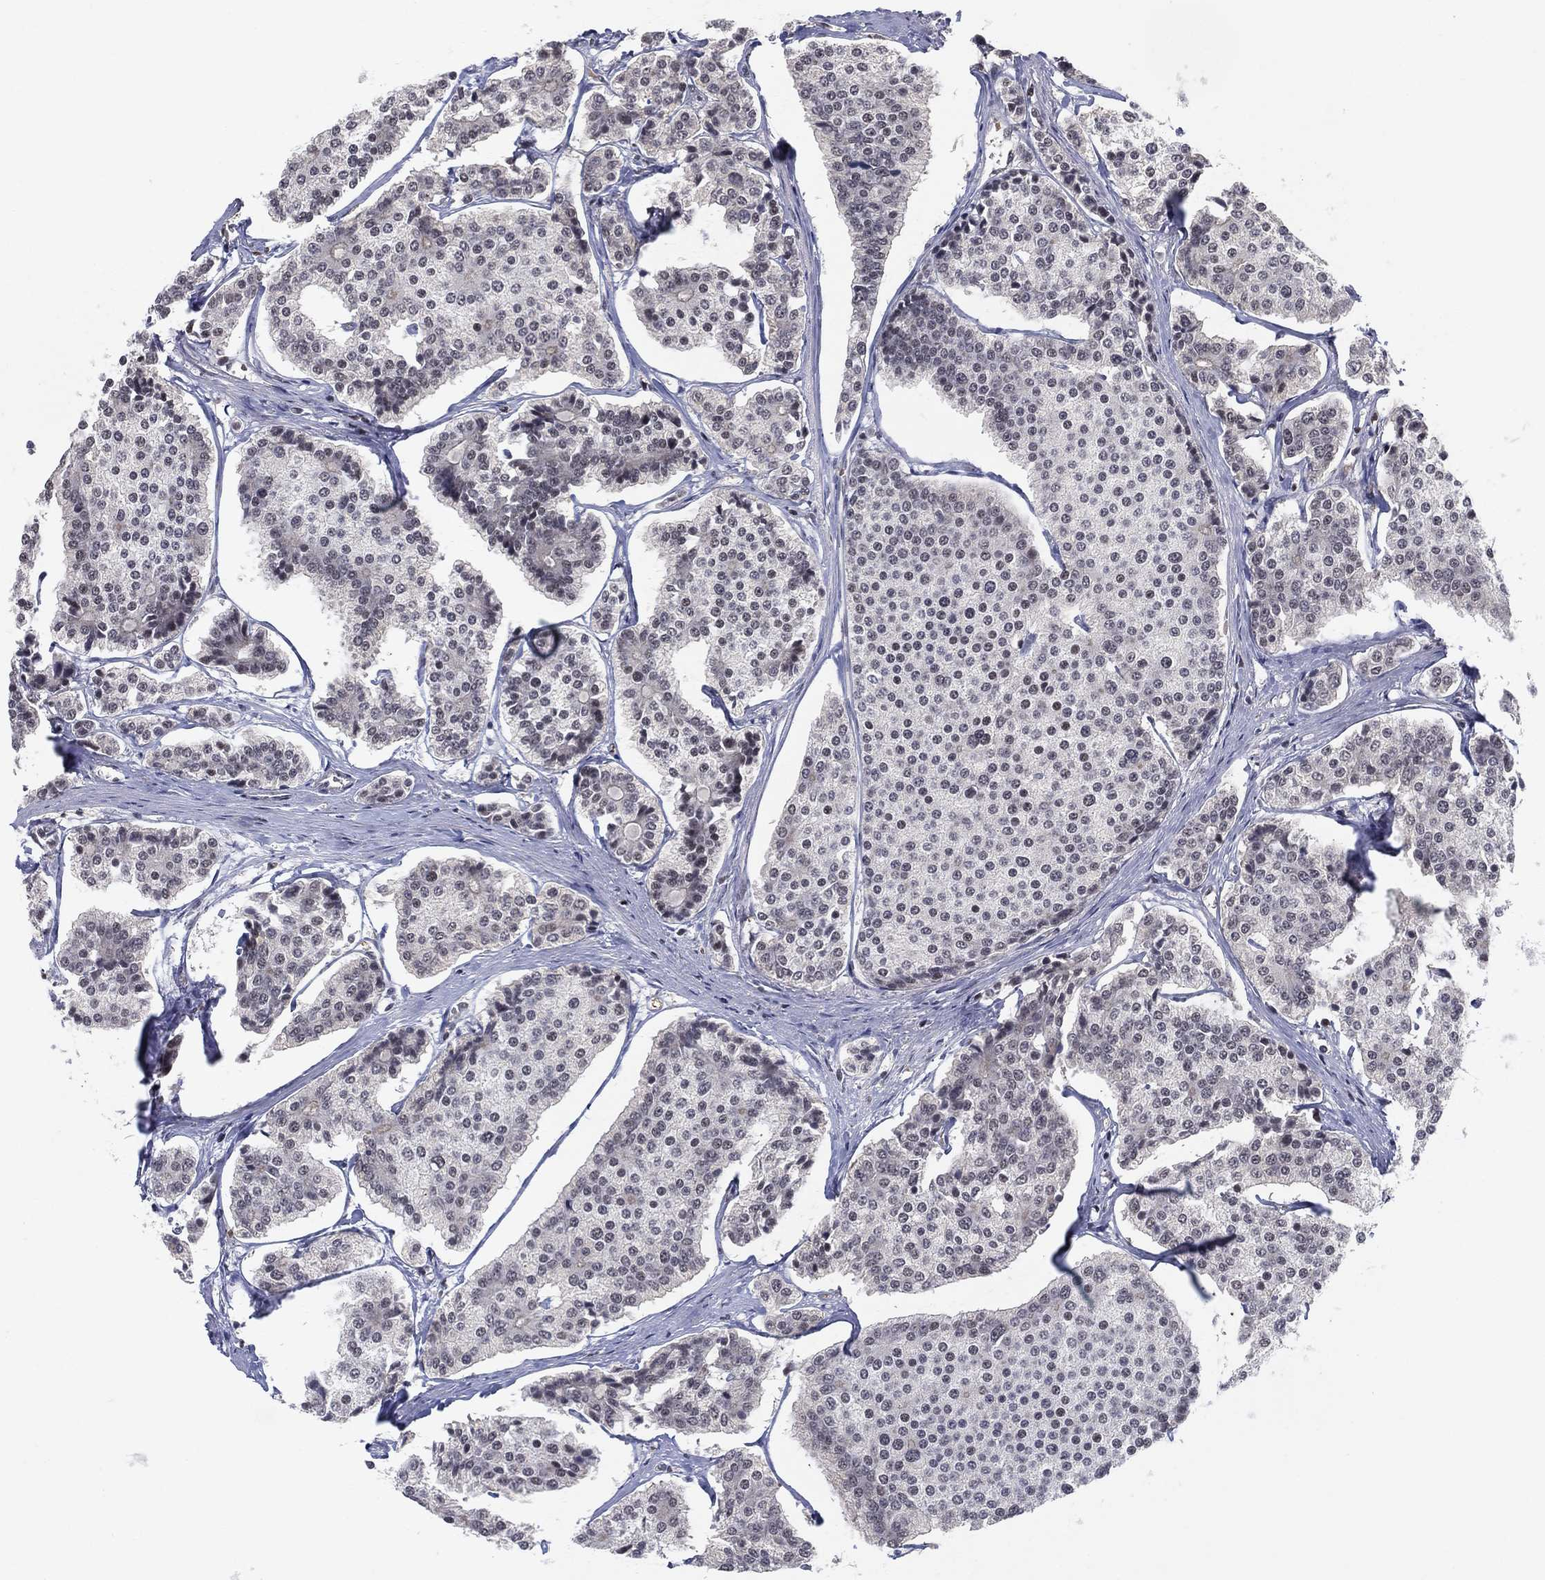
{"staining": {"intensity": "negative", "quantity": "none", "location": "none"}, "tissue": "carcinoid", "cell_type": "Tumor cells", "image_type": "cancer", "snomed": [{"axis": "morphology", "description": "Carcinoid, malignant, NOS"}, {"axis": "topography", "description": "Small intestine"}], "caption": "An IHC micrograph of malignant carcinoid is shown. There is no staining in tumor cells of malignant carcinoid.", "gene": "DGCR8", "patient": {"sex": "female", "age": 65}}